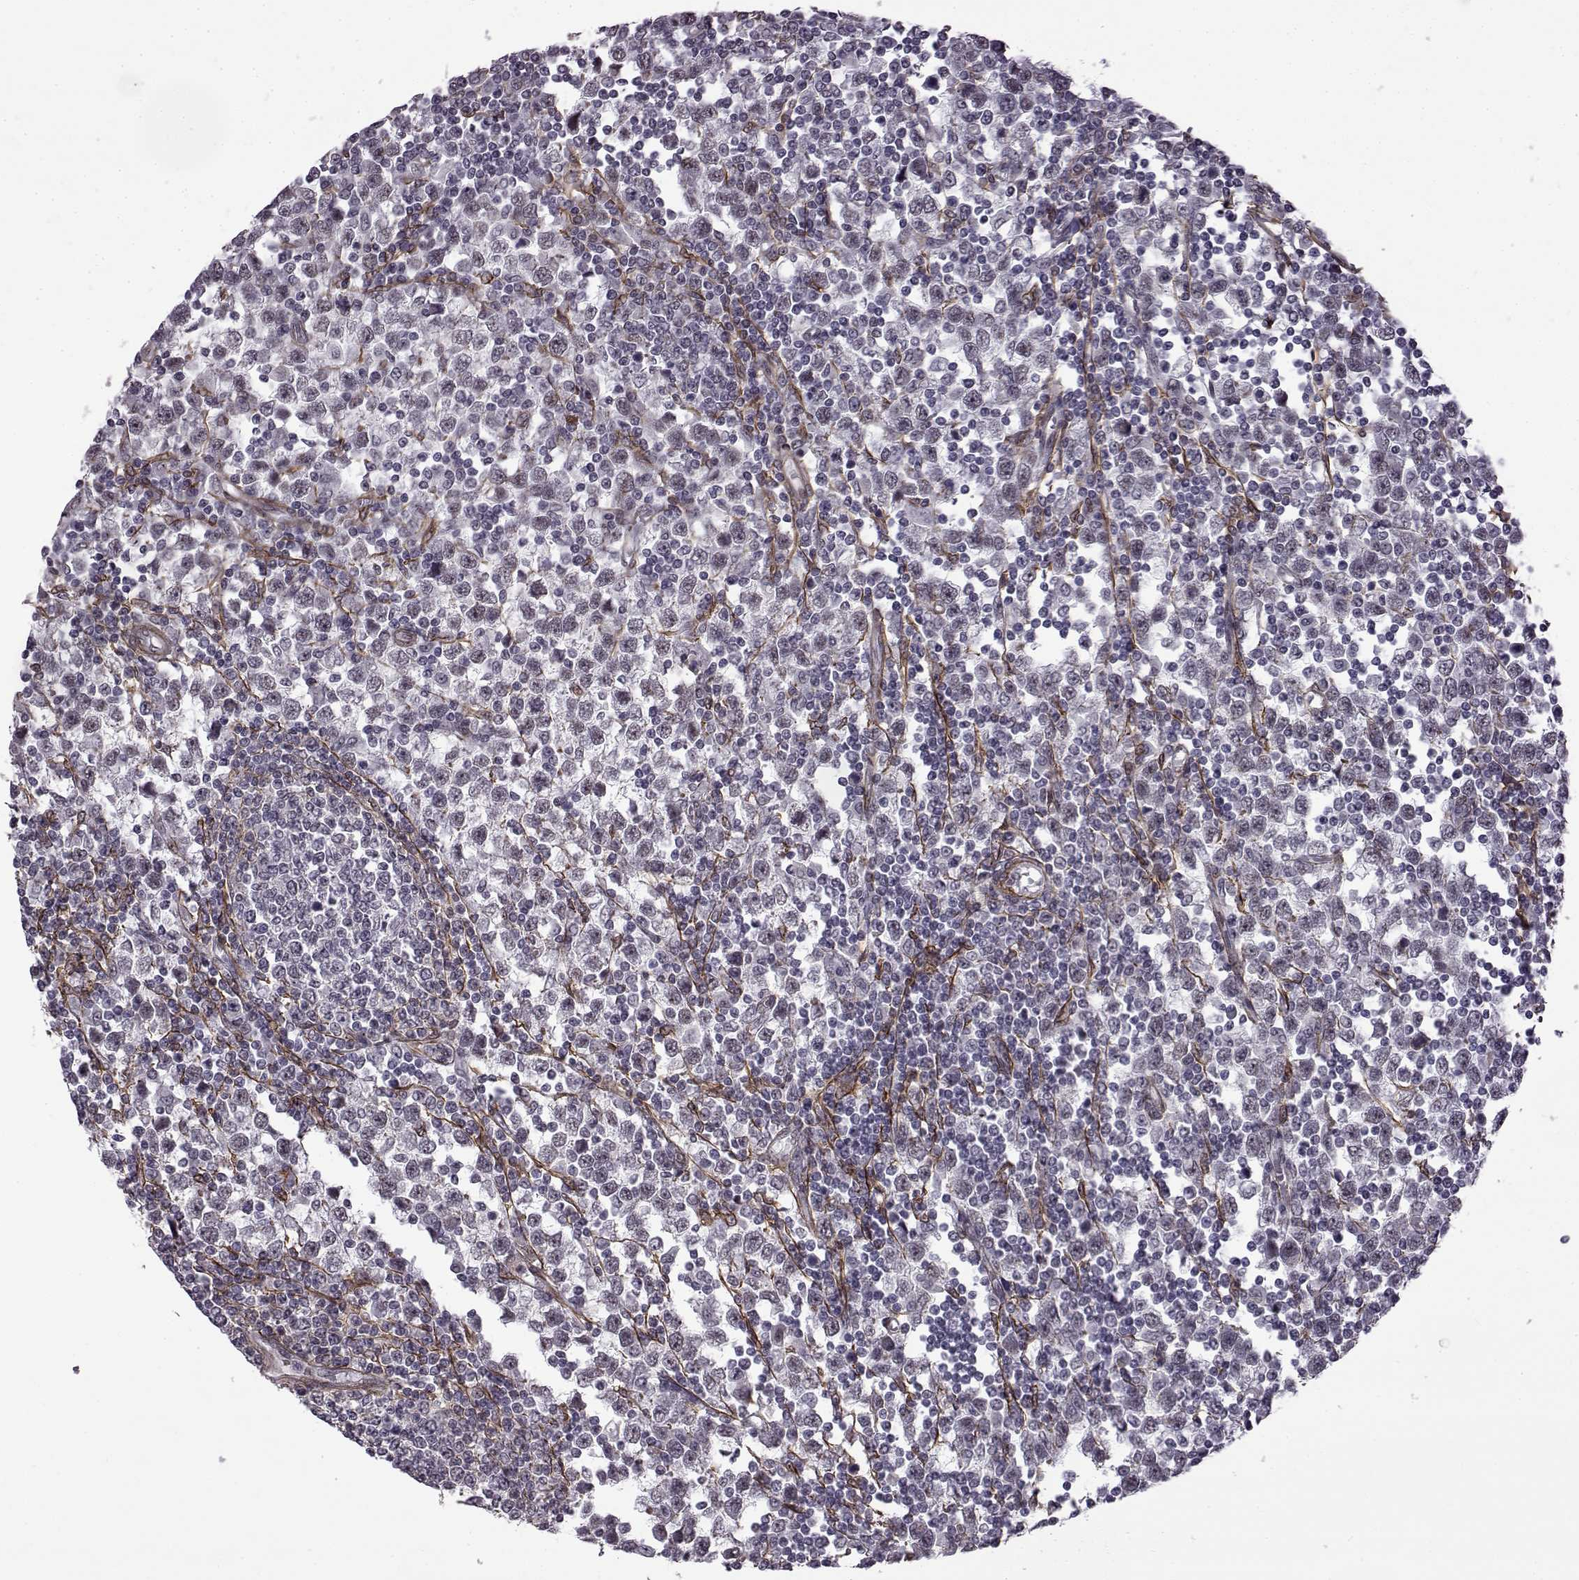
{"staining": {"intensity": "negative", "quantity": "none", "location": "none"}, "tissue": "testis cancer", "cell_type": "Tumor cells", "image_type": "cancer", "snomed": [{"axis": "morphology", "description": "Seminoma, NOS"}, {"axis": "topography", "description": "Testis"}], "caption": "Testis cancer stained for a protein using immunohistochemistry (IHC) exhibits no positivity tumor cells.", "gene": "SYNPO2", "patient": {"sex": "male", "age": 34}}